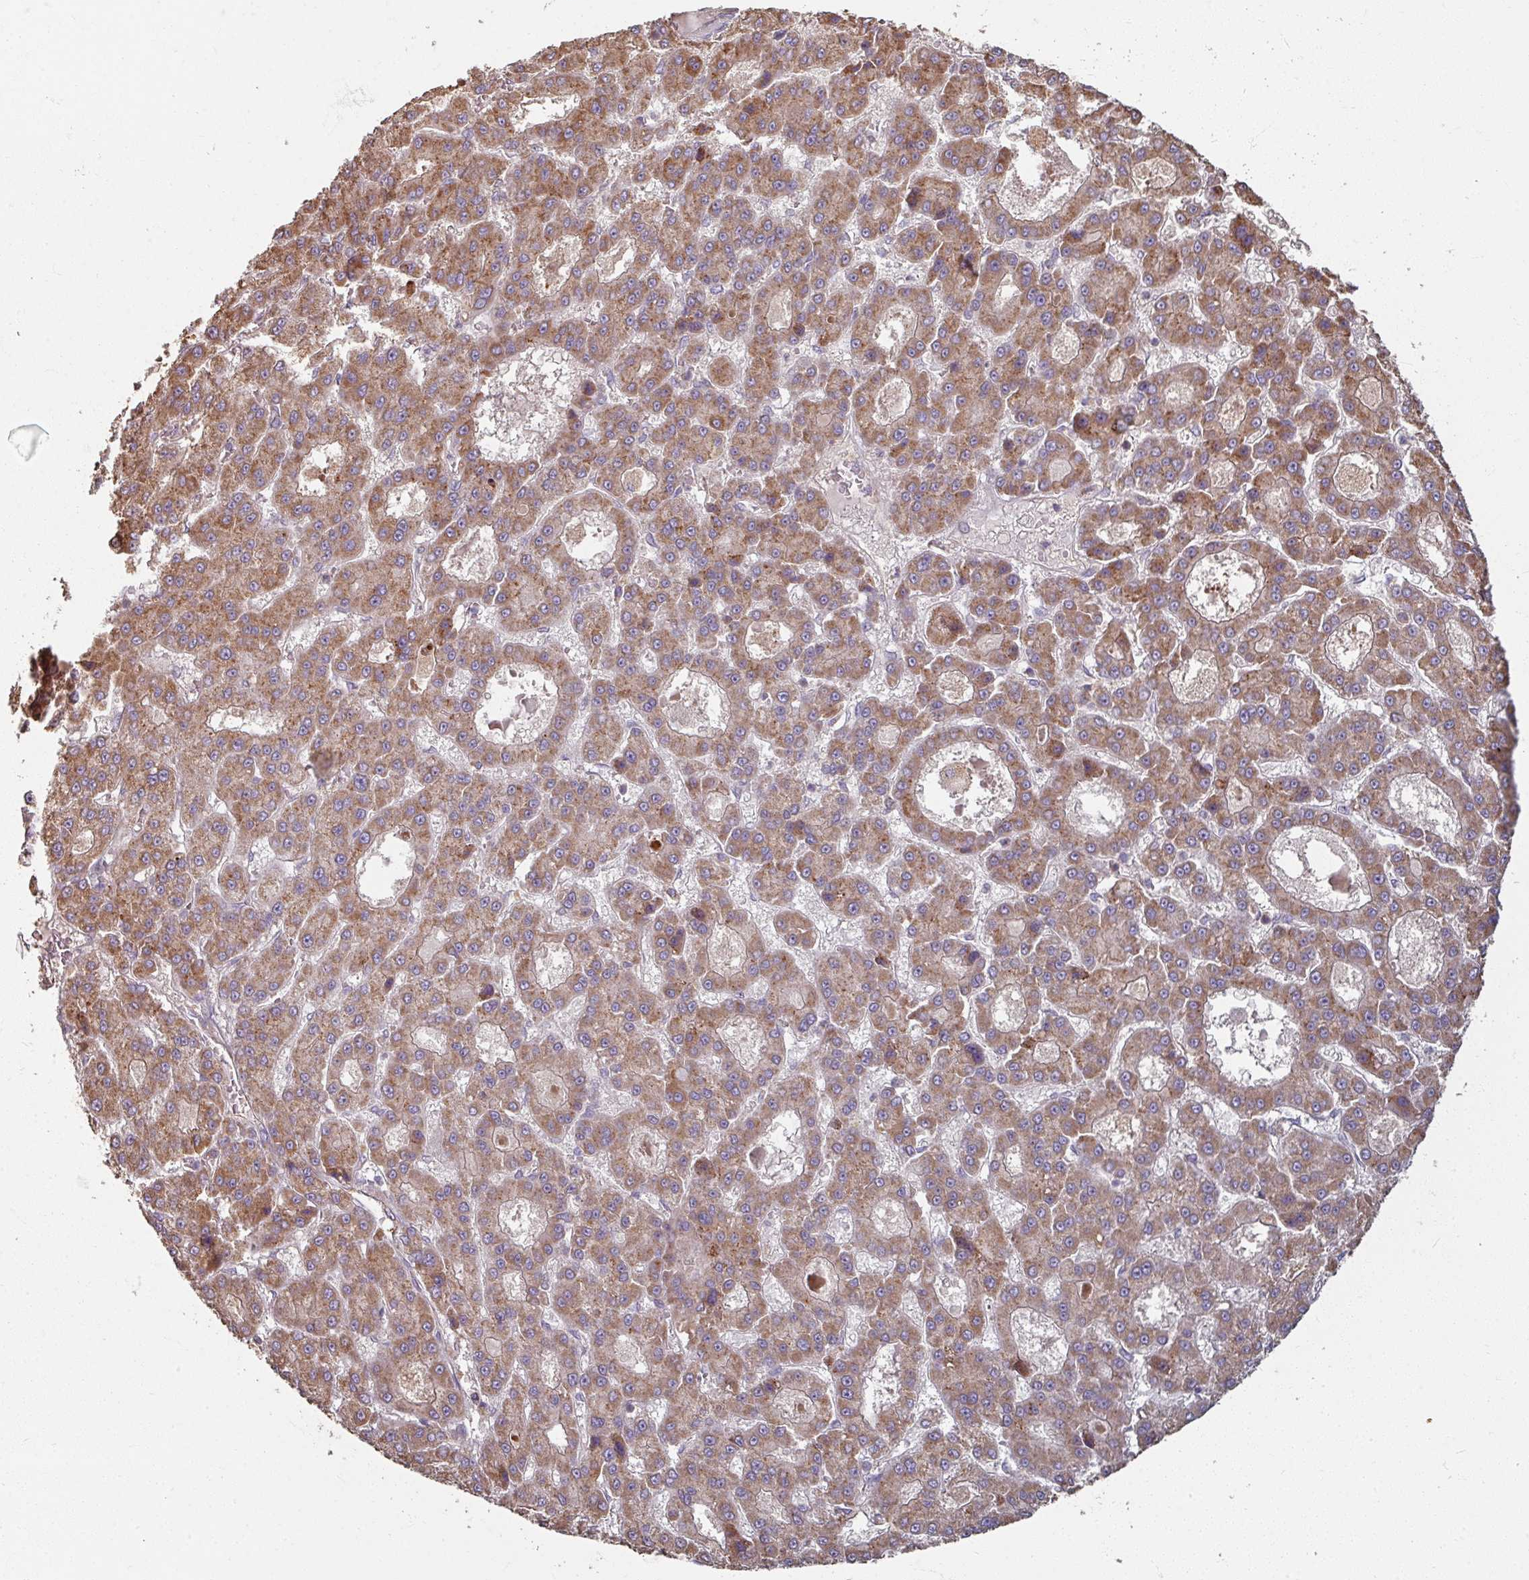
{"staining": {"intensity": "moderate", "quantity": ">75%", "location": "cytoplasmic/membranous"}, "tissue": "liver cancer", "cell_type": "Tumor cells", "image_type": "cancer", "snomed": [{"axis": "morphology", "description": "Carcinoma, Hepatocellular, NOS"}, {"axis": "topography", "description": "Liver"}], "caption": "Immunohistochemistry (IHC) (DAB) staining of liver cancer (hepatocellular carcinoma) demonstrates moderate cytoplasmic/membranous protein expression in about >75% of tumor cells.", "gene": "CCDC68", "patient": {"sex": "male", "age": 70}}